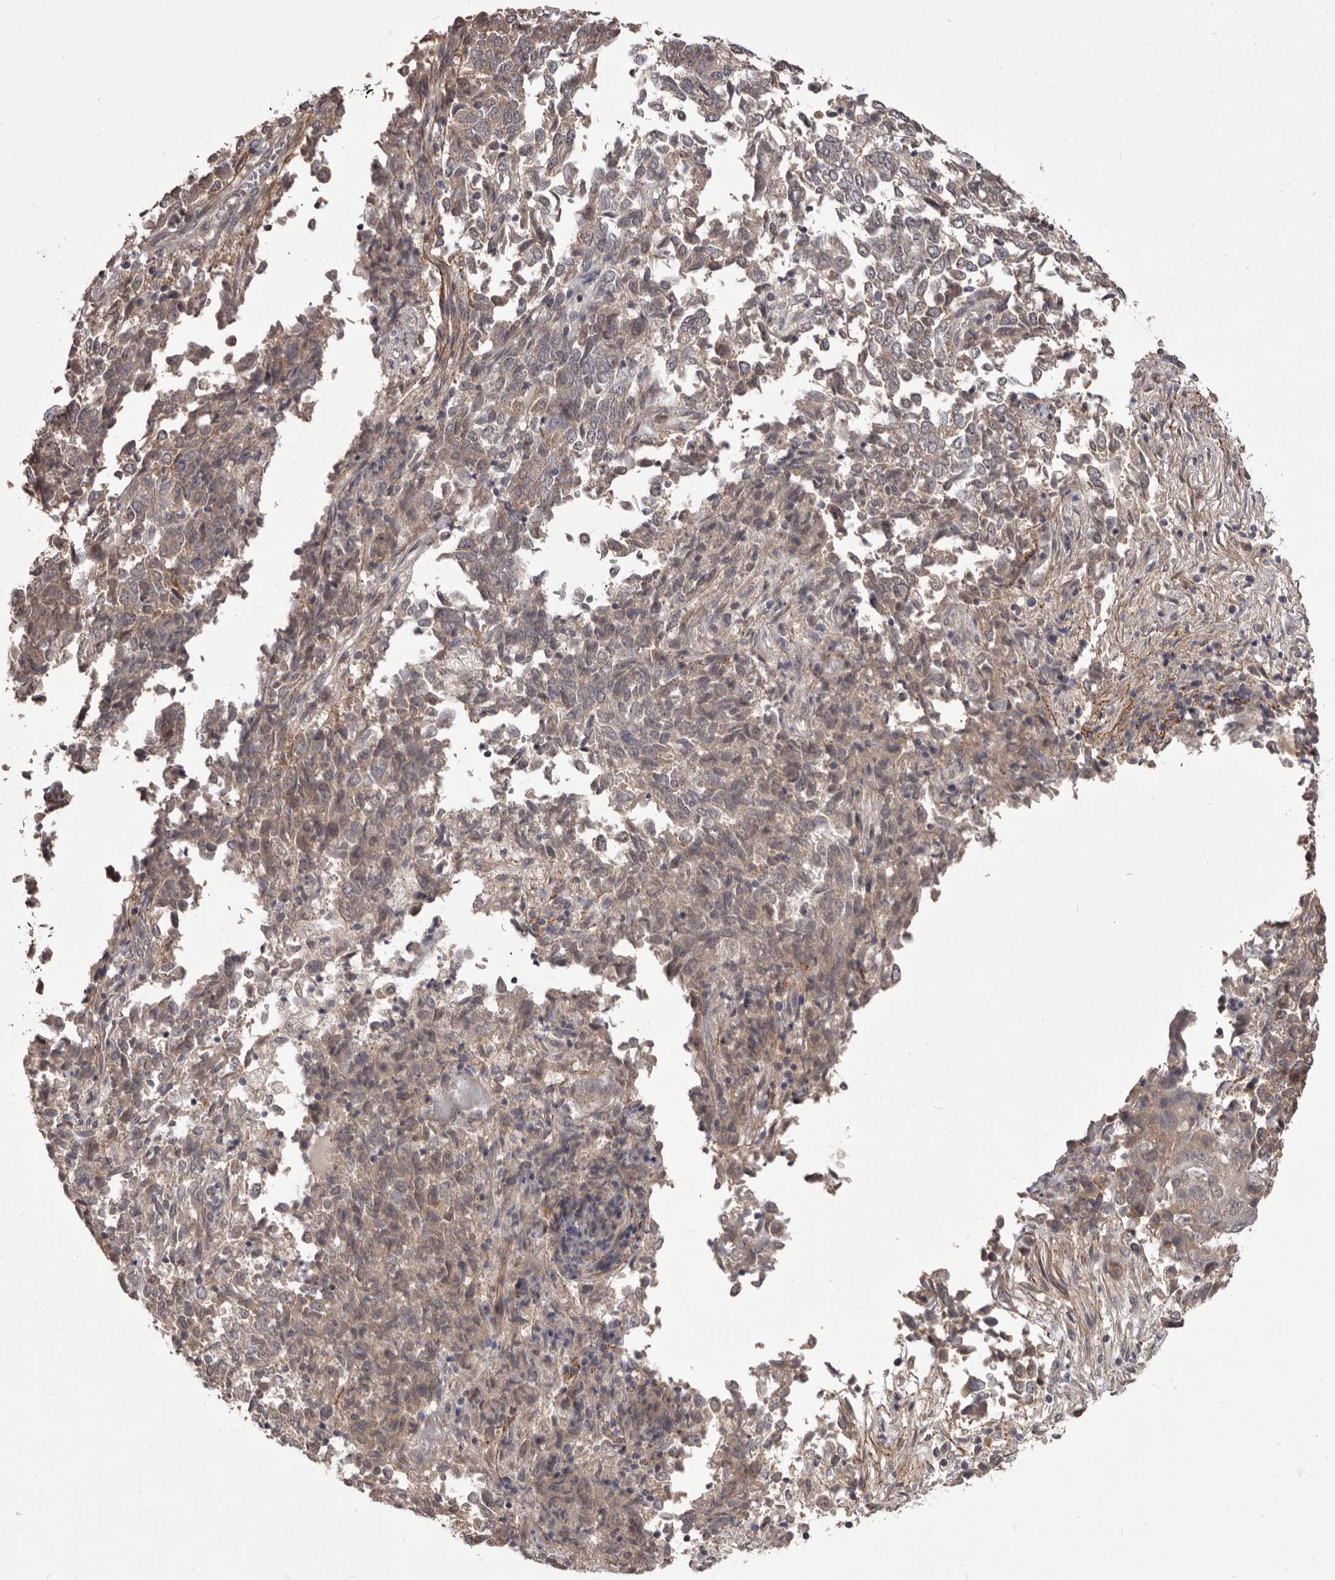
{"staining": {"intensity": "weak", "quantity": ">75%", "location": "cytoplasmic/membranous"}, "tissue": "endometrial cancer", "cell_type": "Tumor cells", "image_type": "cancer", "snomed": [{"axis": "morphology", "description": "Adenocarcinoma, NOS"}, {"axis": "topography", "description": "Endometrium"}], "caption": "Immunohistochemical staining of endometrial cancer displays low levels of weak cytoplasmic/membranous expression in about >75% of tumor cells.", "gene": "HBS1L", "patient": {"sex": "female", "age": 80}}